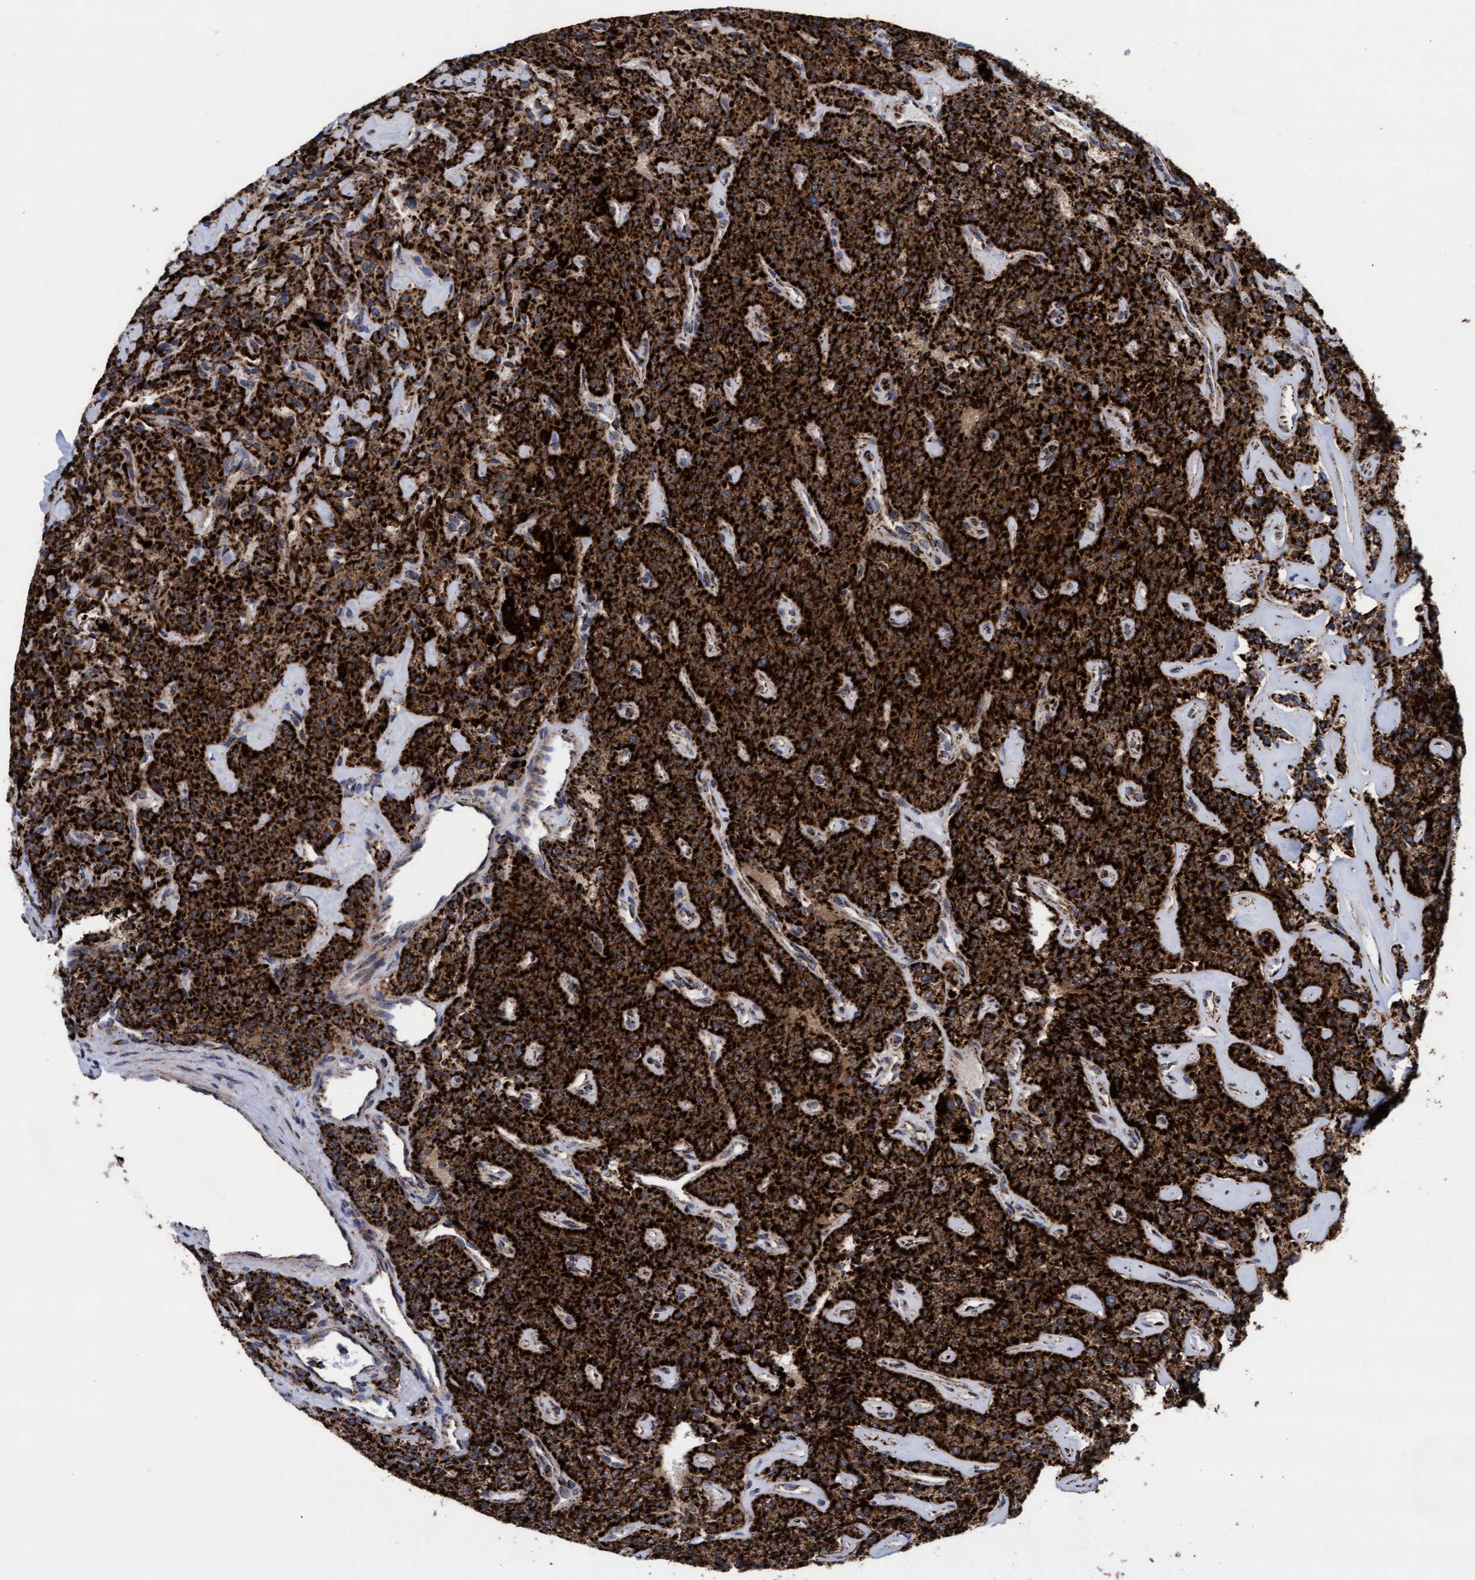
{"staining": {"intensity": "strong", "quantity": ">75%", "location": "cytoplasmic/membranous"}, "tissue": "parathyroid gland", "cell_type": "Glandular cells", "image_type": "normal", "snomed": [{"axis": "morphology", "description": "Normal tissue, NOS"}, {"axis": "topography", "description": "Parathyroid gland"}], "caption": "High-power microscopy captured an immunohistochemistry histopathology image of benign parathyroid gland, revealing strong cytoplasmic/membranous expression in approximately >75% of glandular cells.", "gene": "MRPL38", "patient": {"sex": "male", "age": 46}}